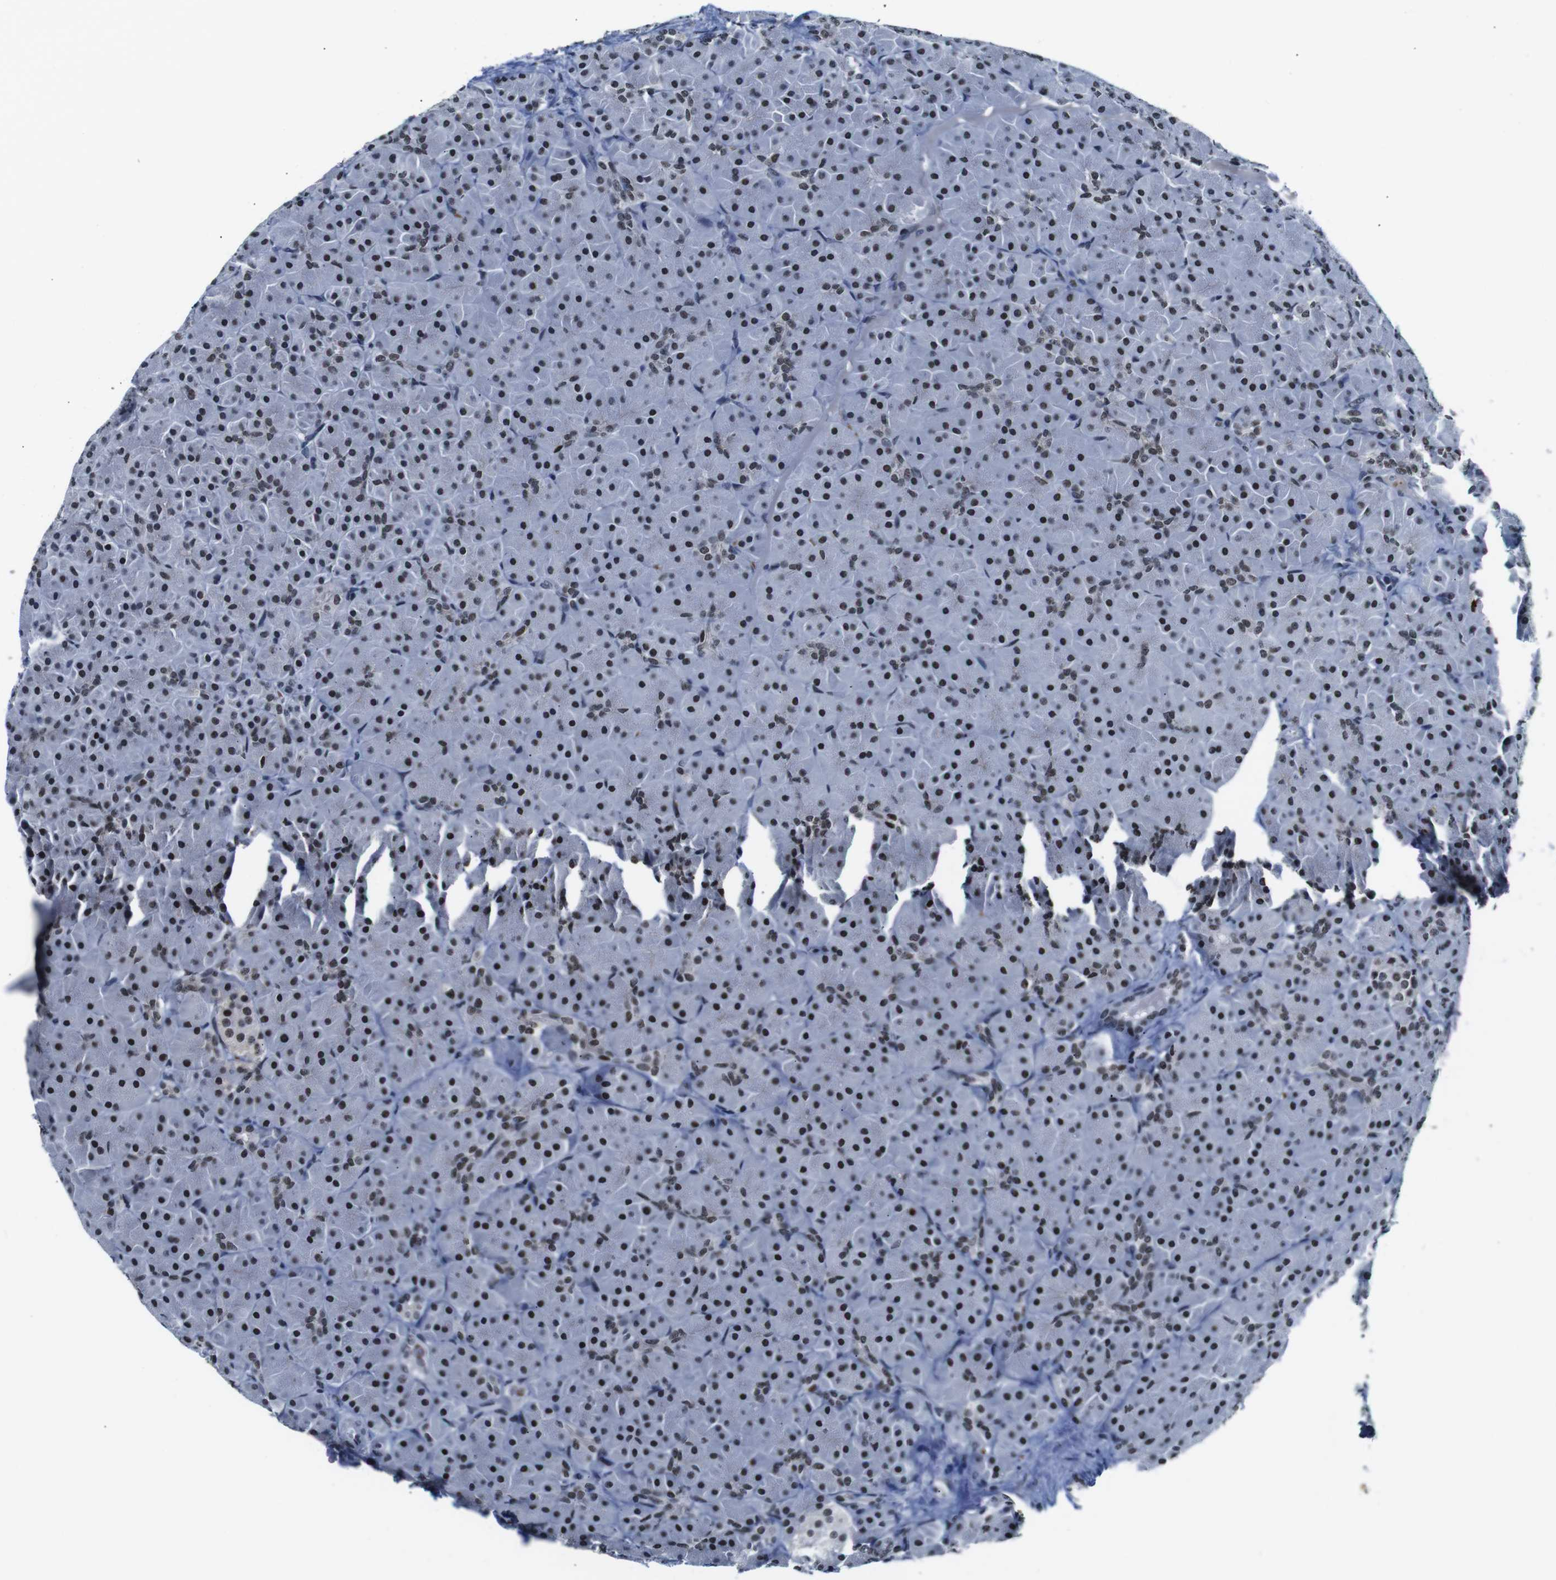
{"staining": {"intensity": "moderate", "quantity": ">75%", "location": "nuclear"}, "tissue": "pancreas", "cell_type": "Exocrine glandular cells", "image_type": "normal", "snomed": [{"axis": "morphology", "description": "Normal tissue, NOS"}, {"axis": "topography", "description": "Pancreas"}], "caption": "Pancreas was stained to show a protein in brown. There is medium levels of moderate nuclear expression in about >75% of exocrine glandular cells. The staining was performed using DAB, with brown indicating positive protein expression. Nuclei are stained blue with hematoxylin.", "gene": "ILDR2", "patient": {"sex": "male", "age": 66}}